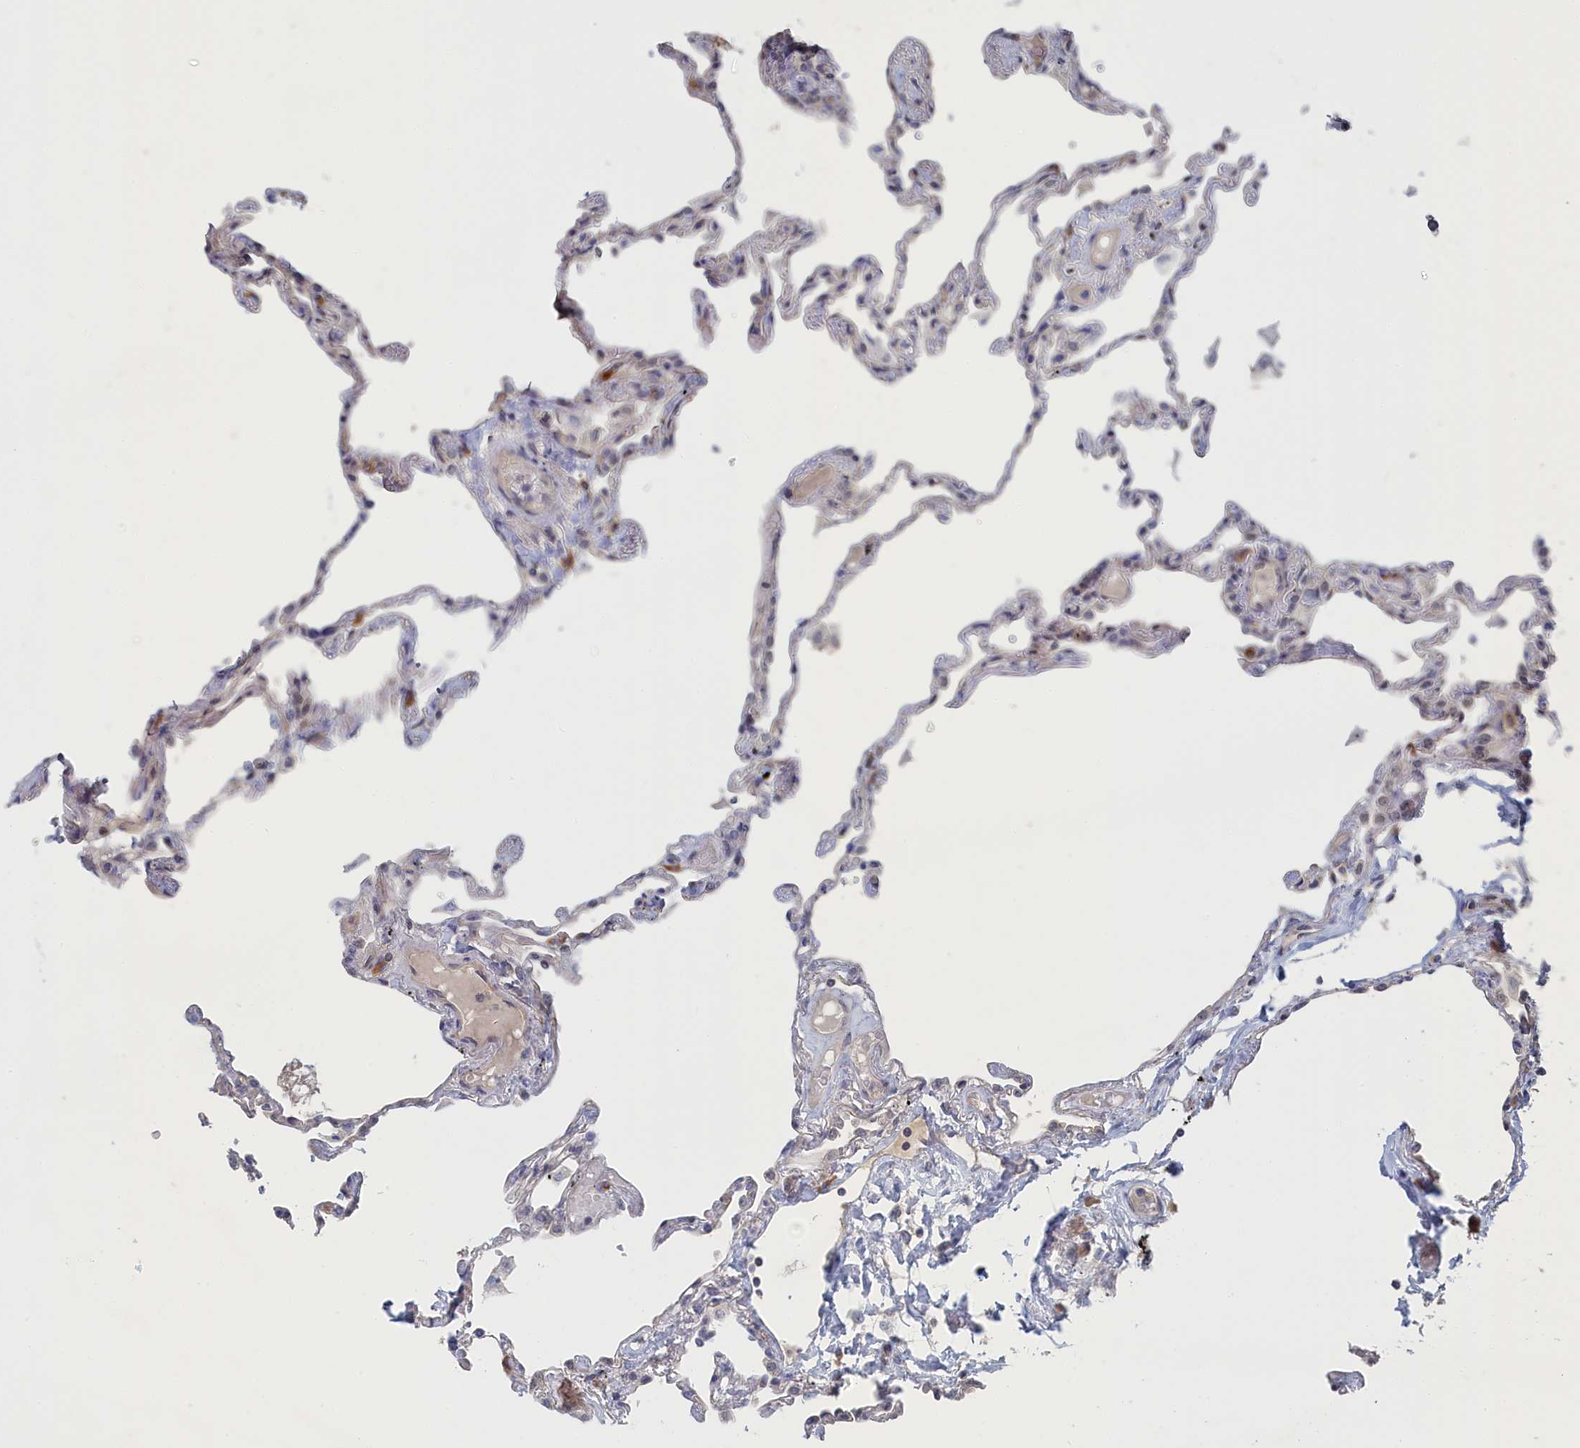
{"staining": {"intensity": "negative", "quantity": "none", "location": "none"}, "tissue": "lung", "cell_type": "Alveolar cells", "image_type": "normal", "snomed": [{"axis": "morphology", "description": "Normal tissue, NOS"}, {"axis": "topography", "description": "Lung"}], "caption": "The image shows no significant staining in alveolar cells of lung. (Brightfield microscopy of DAB (3,3'-diaminobenzidine) IHC at high magnification).", "gene": "IRGQ", "patient": {"sex": "female", "age": 67}}